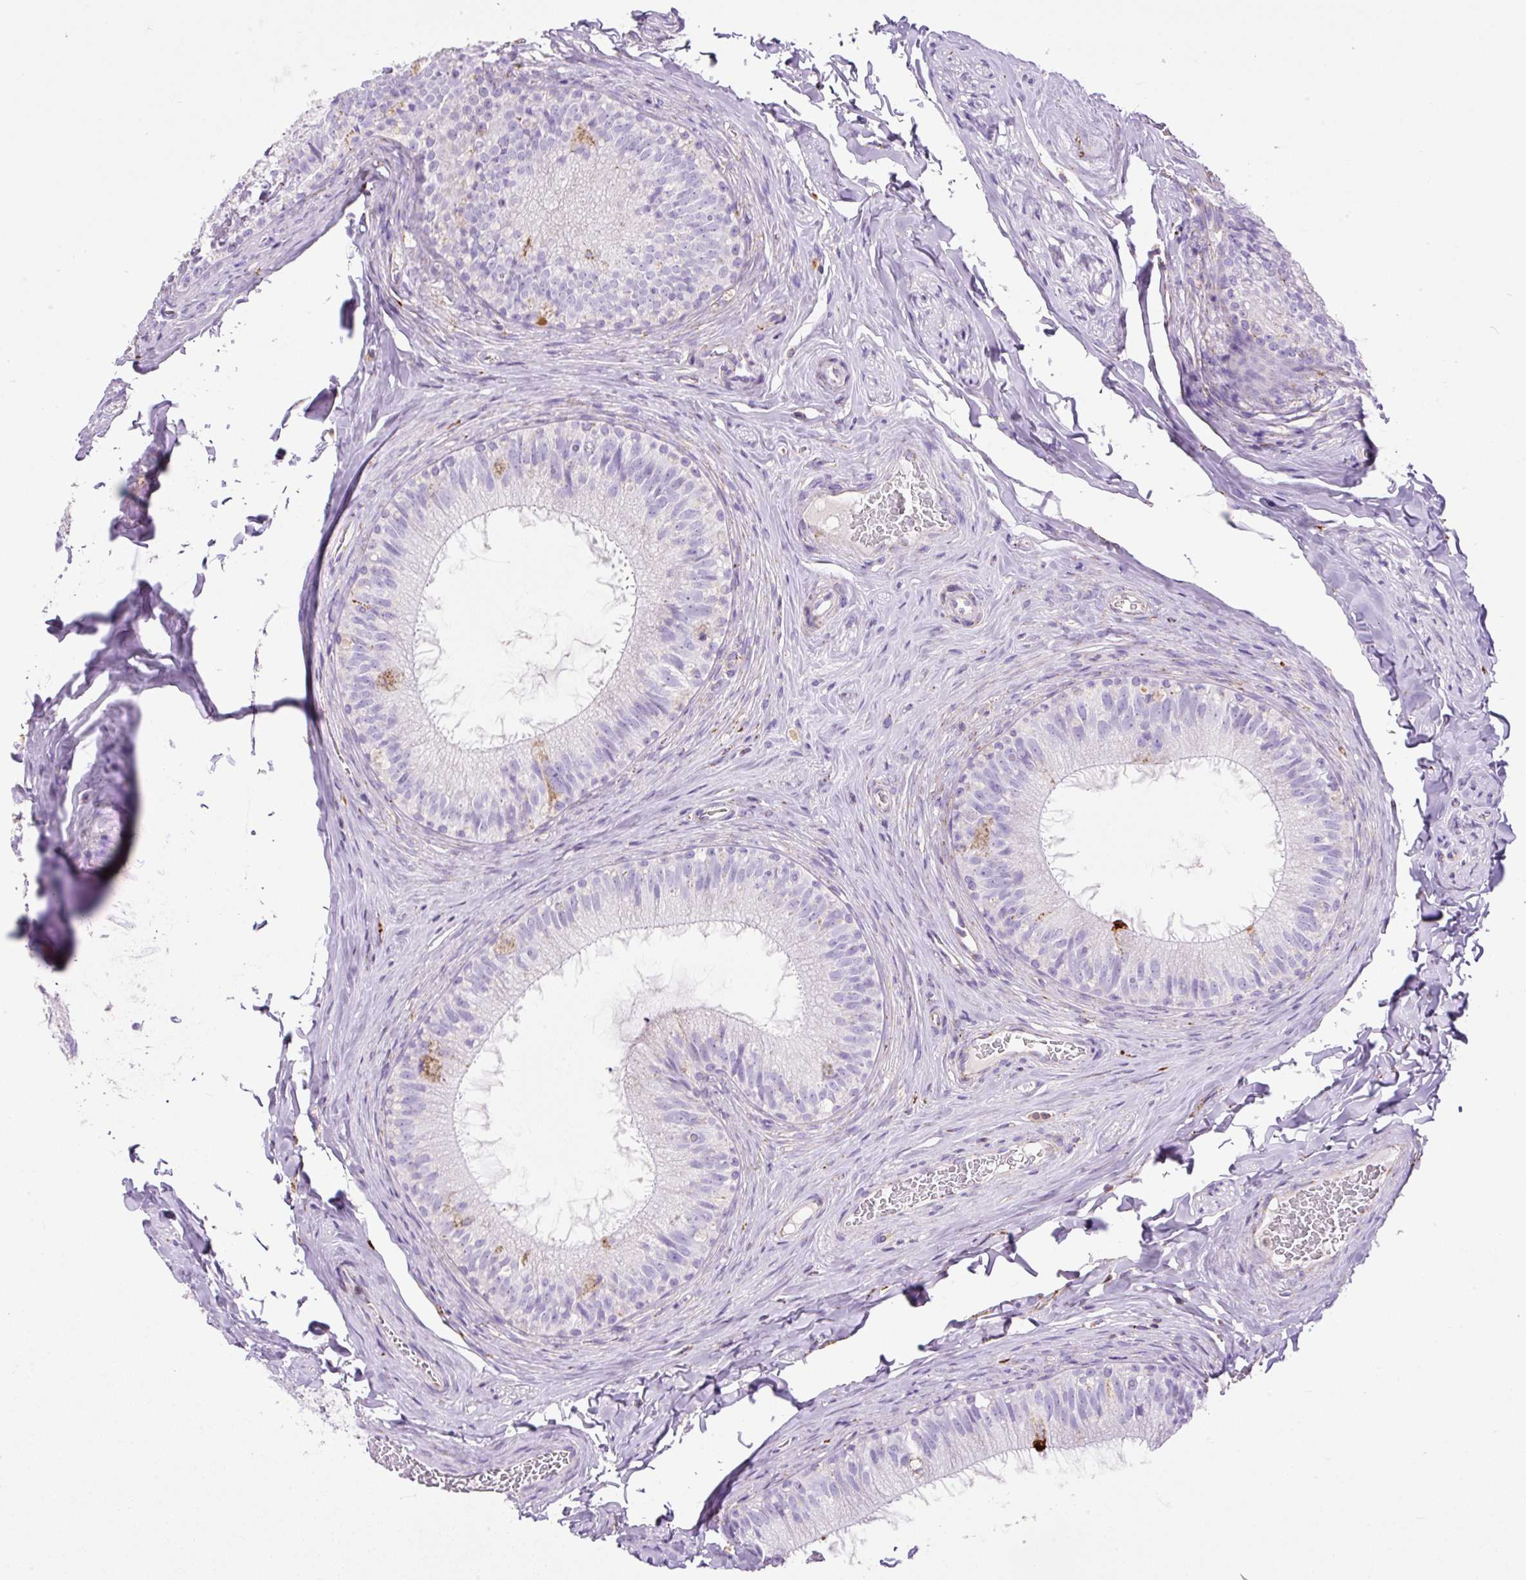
{"staining": {"intensity": "negative", "quantity": "none", "location": "none"}, "tissue": "epididymis", "cell_type": "Glandular cells", "image_type": "normal", "snomed": [{"axis": "morphology", "description": "Normal tissue, NOS"}, {"axis": "topography", "description": "Epididymis"}], "caption": "IHC histopathology image of benign epididymis: human epididymis stained with DAB (3,3'-diaminobenzidine) shows no significant protein expression in glandular cells. (Brightfield microscopy of DAB (3,3'-diaminobenzidine) immunohistochemistry (IHC) at high magnification).", "gene": "NF1", "patient": {"sex": "male", "age": 34}}